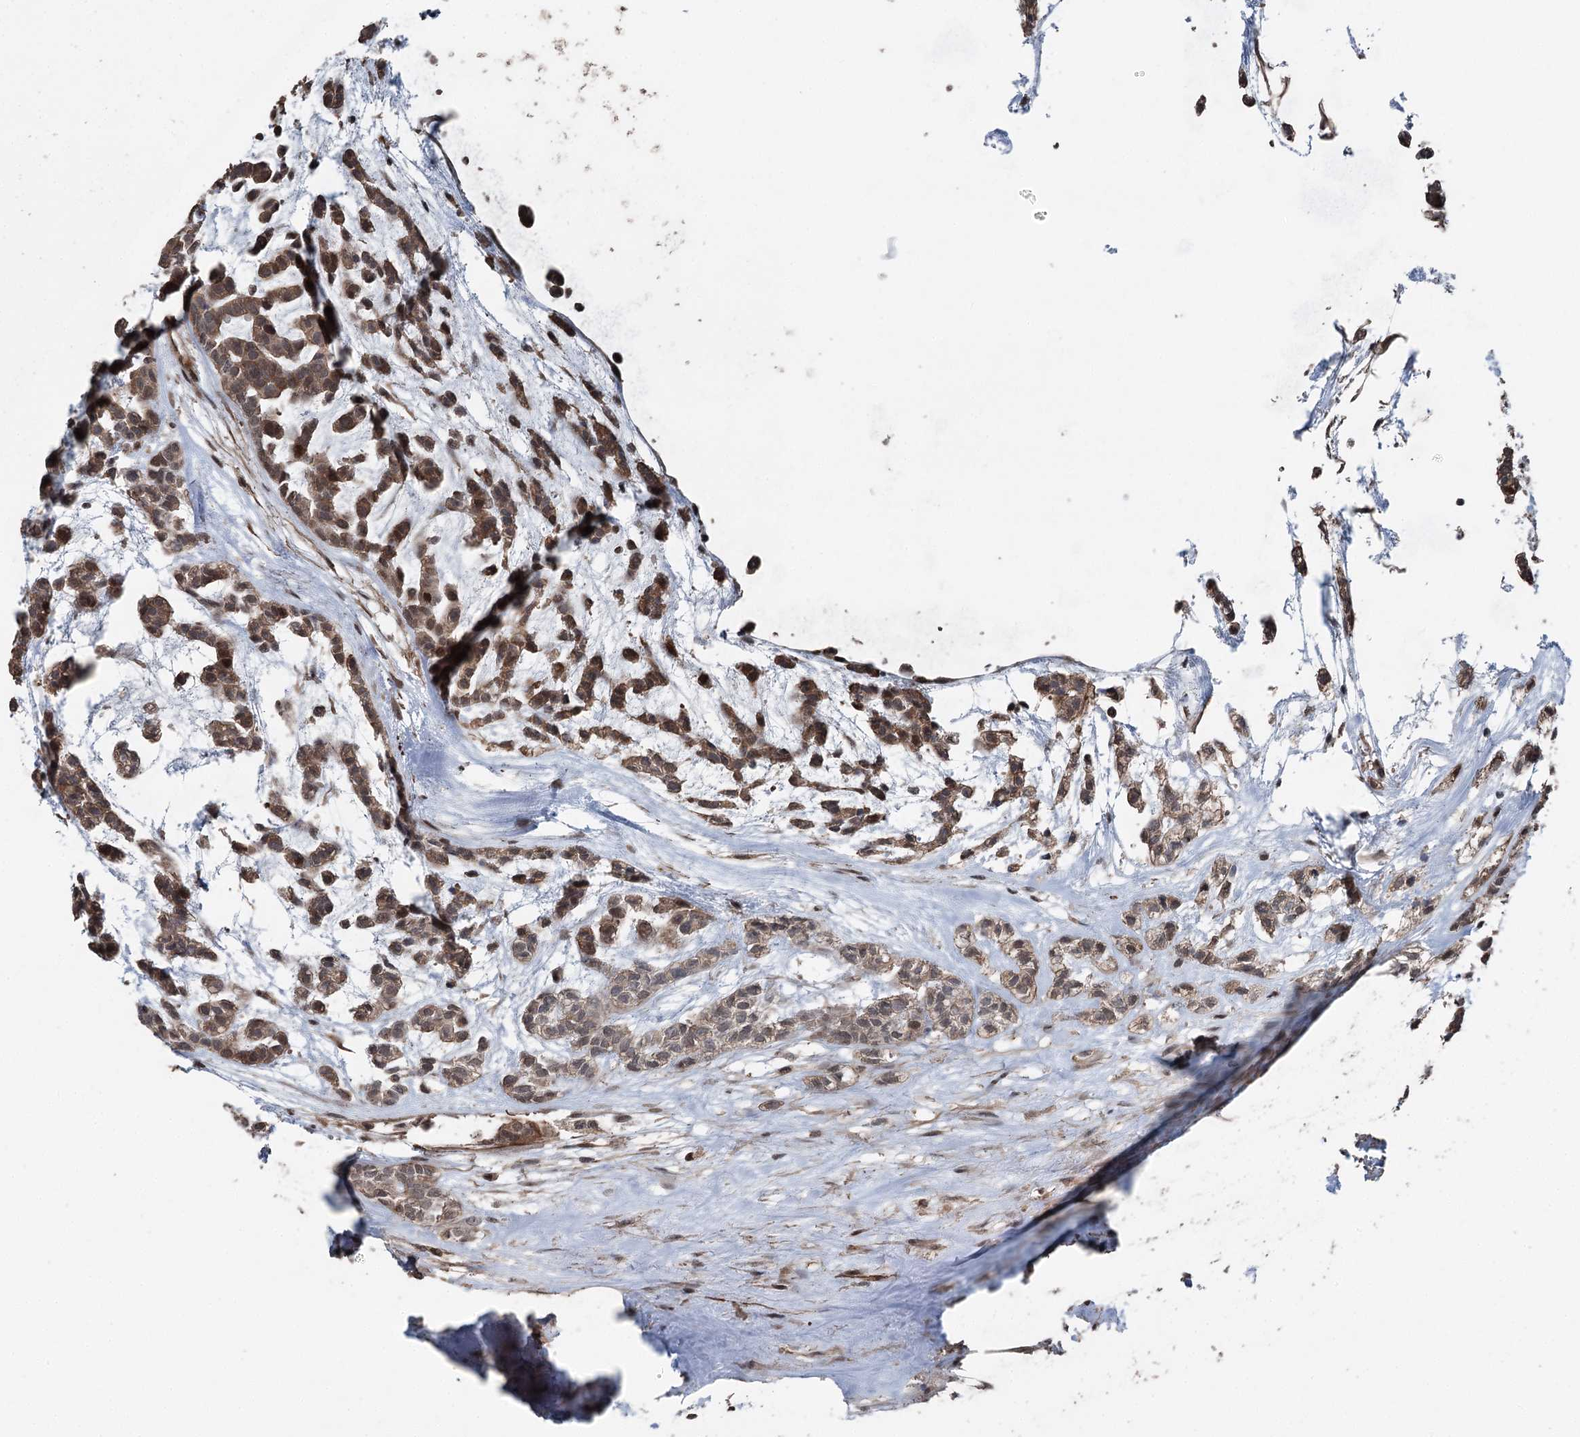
{"staining": {"intensity": "moderate", "quantity": "25%-75%", "location": "cytoplasmic/membranous,nuclear"}, "tissue": "head and neck cancer", "cell_type": "Tumor cells", "image_type": "cancer", "snomed": [{"axis": "morphology", "description": "Adenocarcinoma, NOS"}, {"axis": "morphology", "description": "Adenoma, NOS"}, {"axis": "topography", "description": "Head-Neck"}], "caption": "Brown immunohistochemical staining in head and neck cancer displays moderate cytoplasmic/membranous and nuclear expression in about 25%-75% of tumor cells. (IHC, brightfield microscopy, high magnification).", "gene": "CCDC82", "patient": {"sex": "female", "age": 55}}